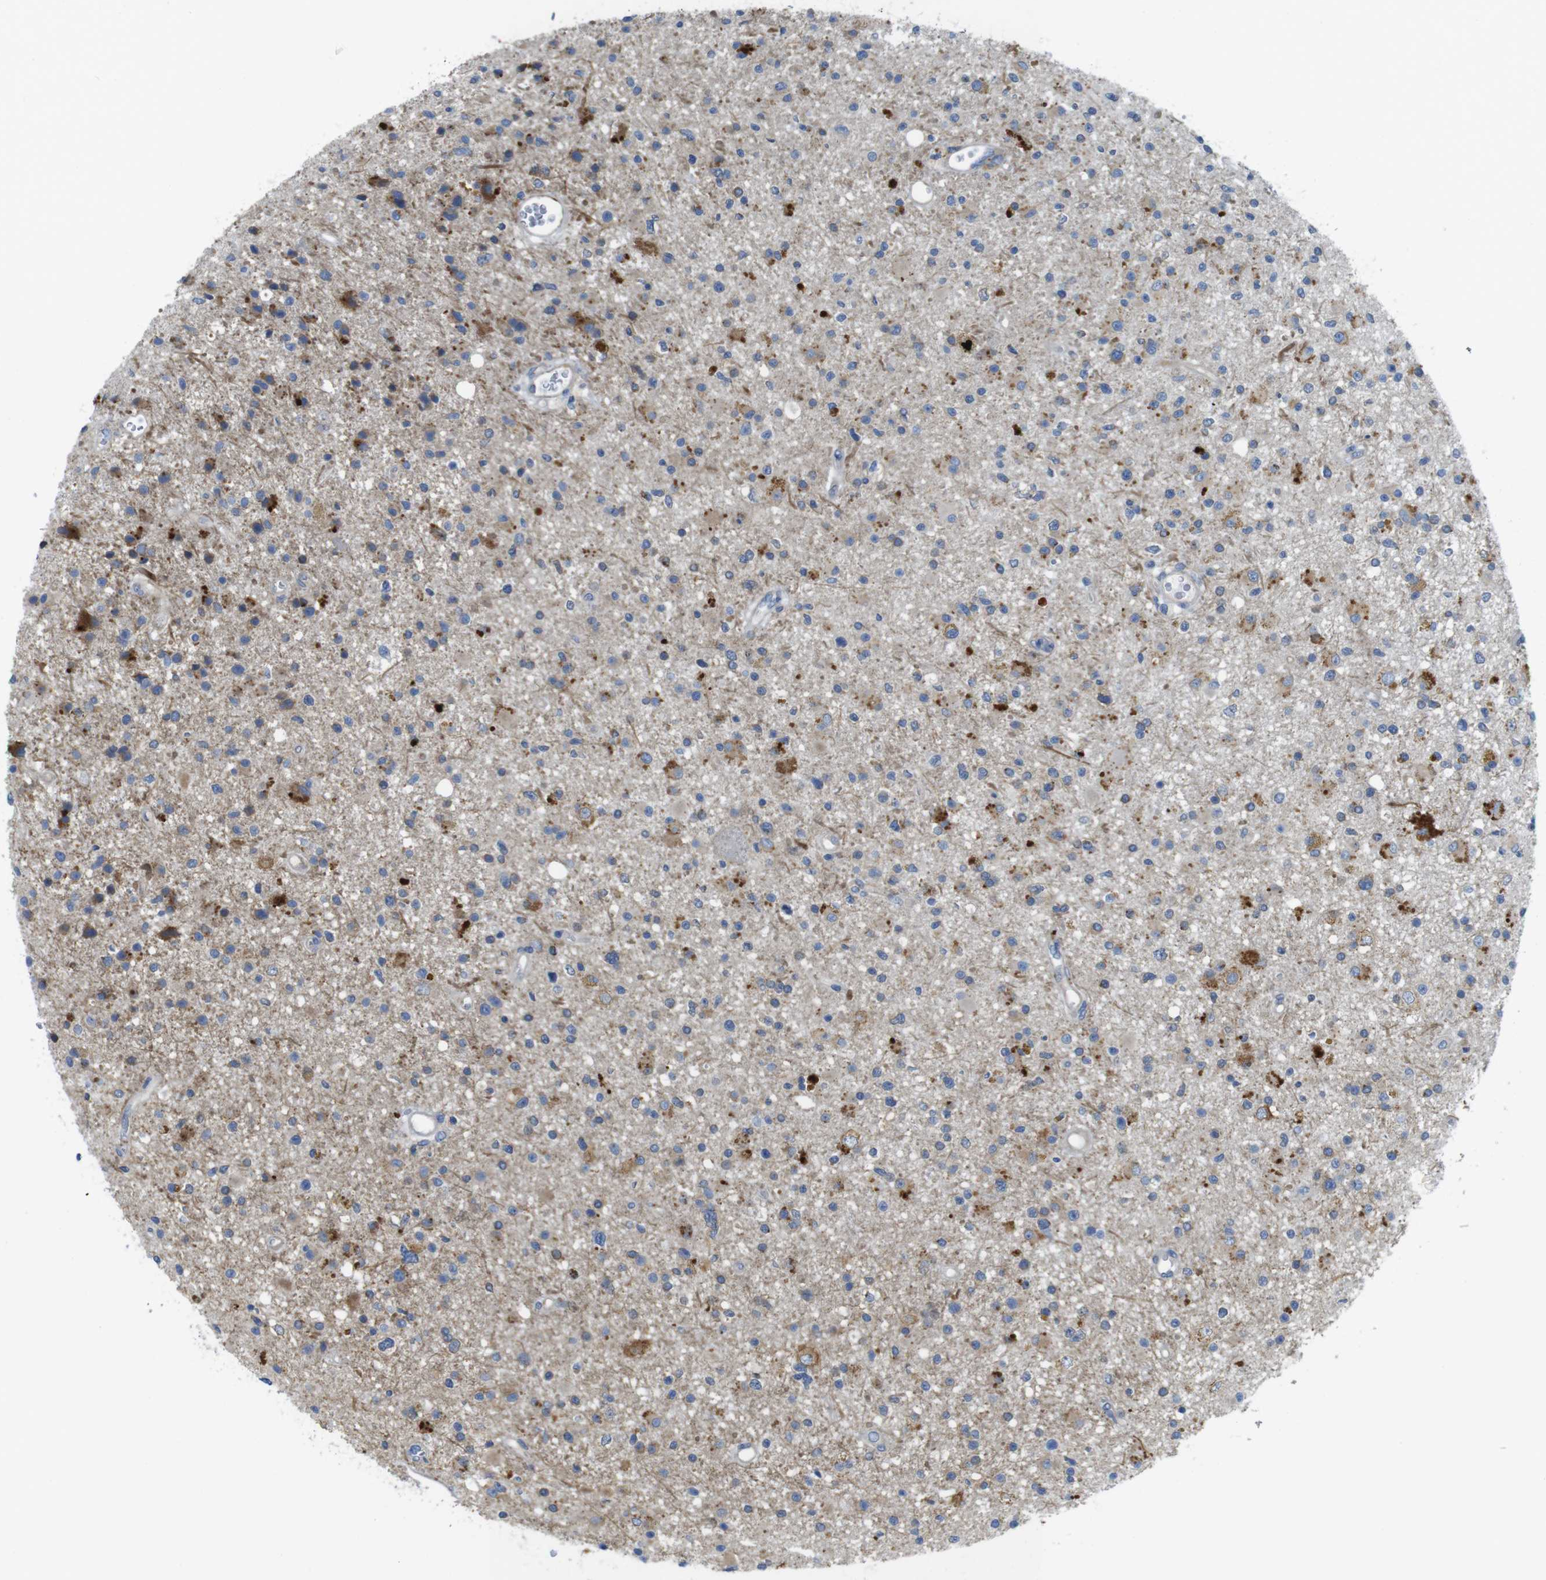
{"staining": {"intensity": "moderate", "quantity": ">75%", "location": "cytoplasmic/membranous"}, "tissue": "glioma", "cell_type": "Tumor cells", "image_type": "cancer", "snomed": [{"axis": "morphology", "description": "Glioma, malignant, High grade"}, {"axis": "topography", "description": "Brain"}], "caption": "An image of human malignant high-grade glioma stained for a protein shows moderate cytoplasmic/membranous brown staining in tumor cells.", "gene": "TMEM234", "patient": {"sex": "male", "age": 33}}